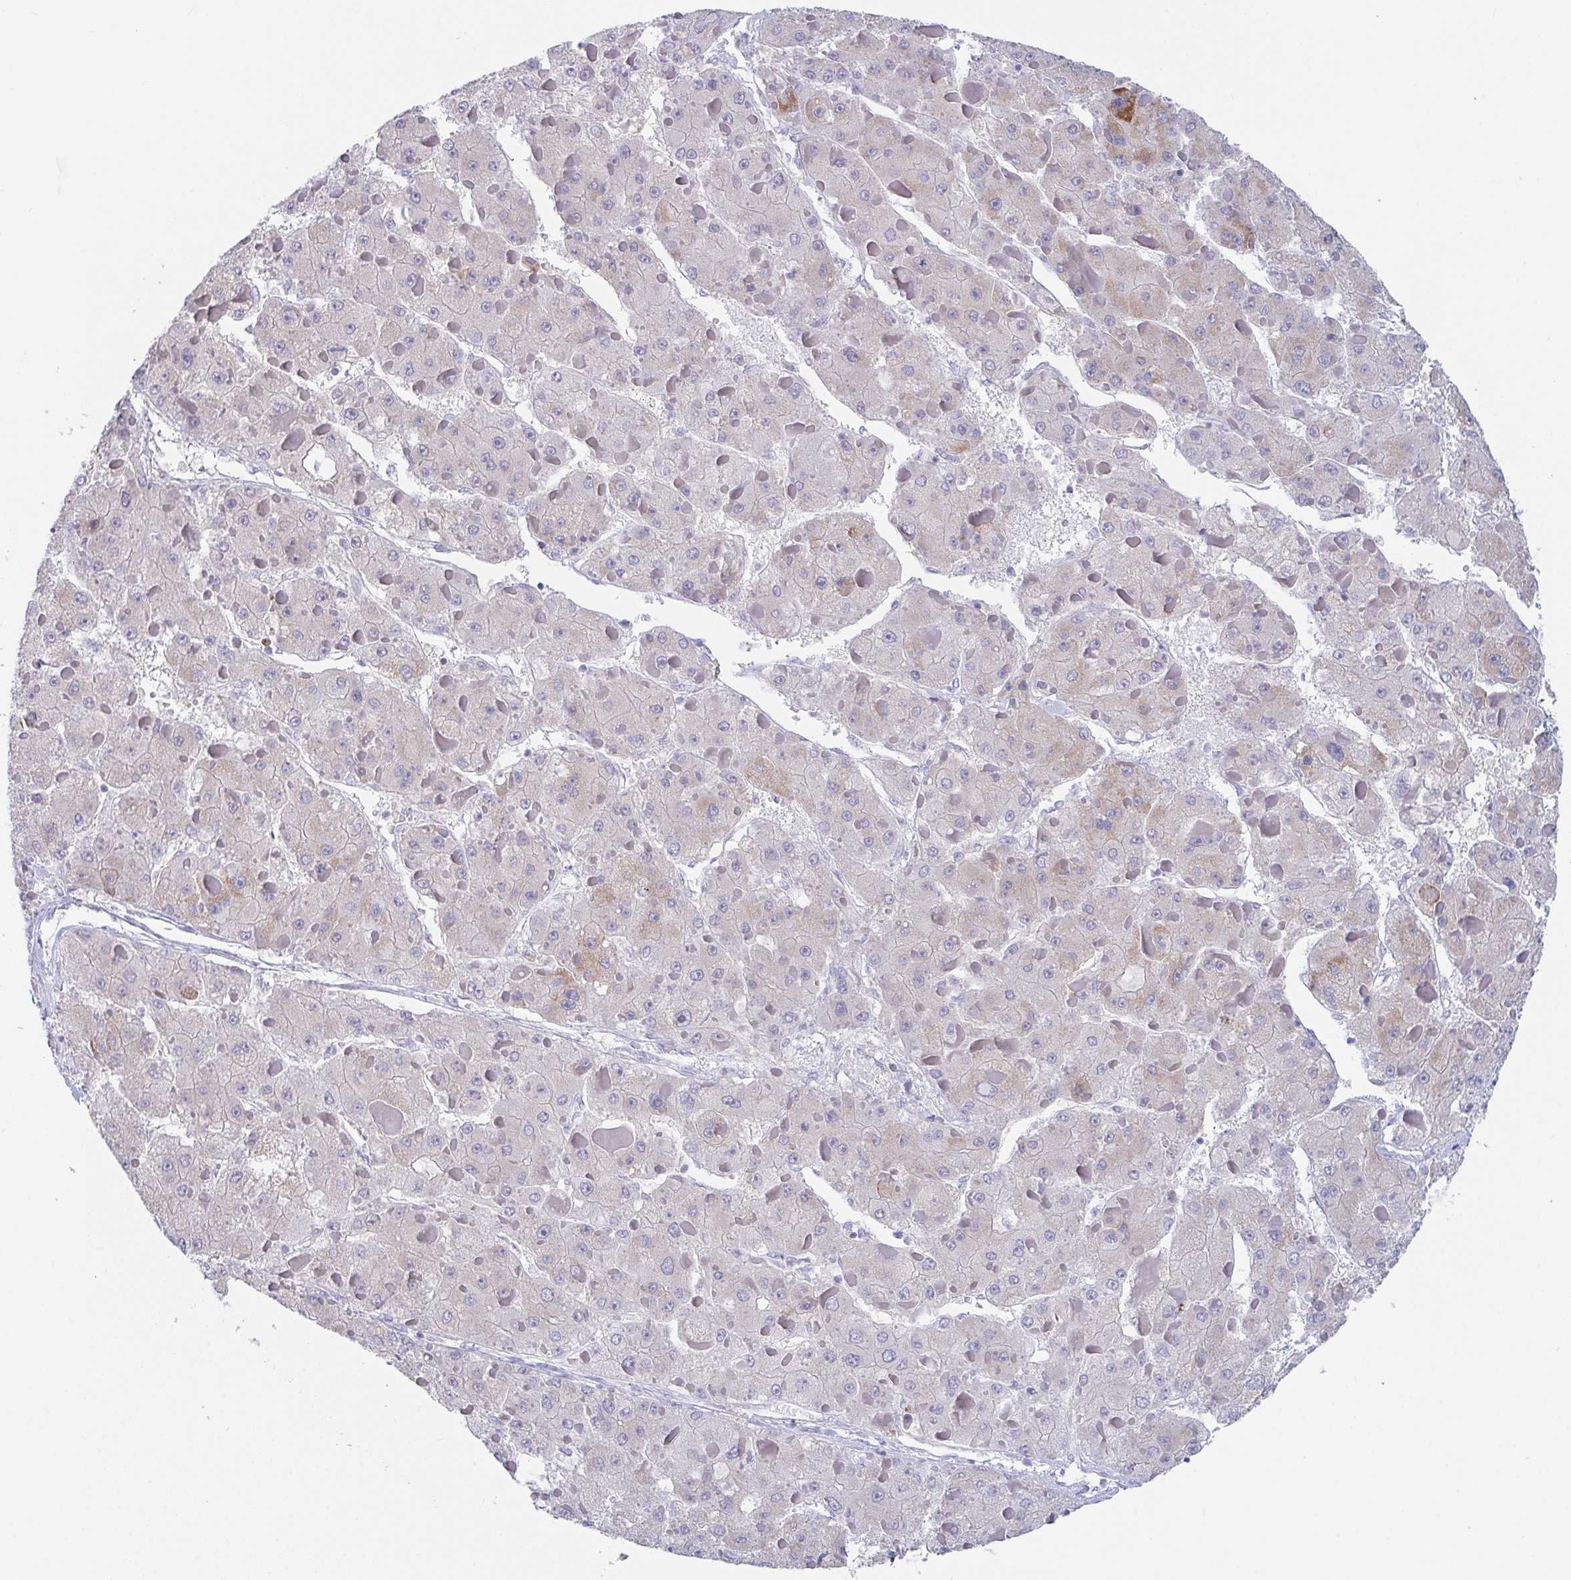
{"staining": {"intensity": "negative", "quantity": "none", "location": "none"}, "tissue": "liver cancer", "cell_type": "Tumor cells", "image_type": "cancer", "snomed": [{"axis": "morphology", "description": "Carcinoma, Hepatocellular, NOS"}, {"axis": "topography", "description": "Liver"}], "caption": "Human liver cancer (hepatocellular carcinoma) stained for a protein using IHC demonstrates no positivity in tumor cells.", "gene": "FAM156B", "patient": {"sex": "female", "age": 73}}